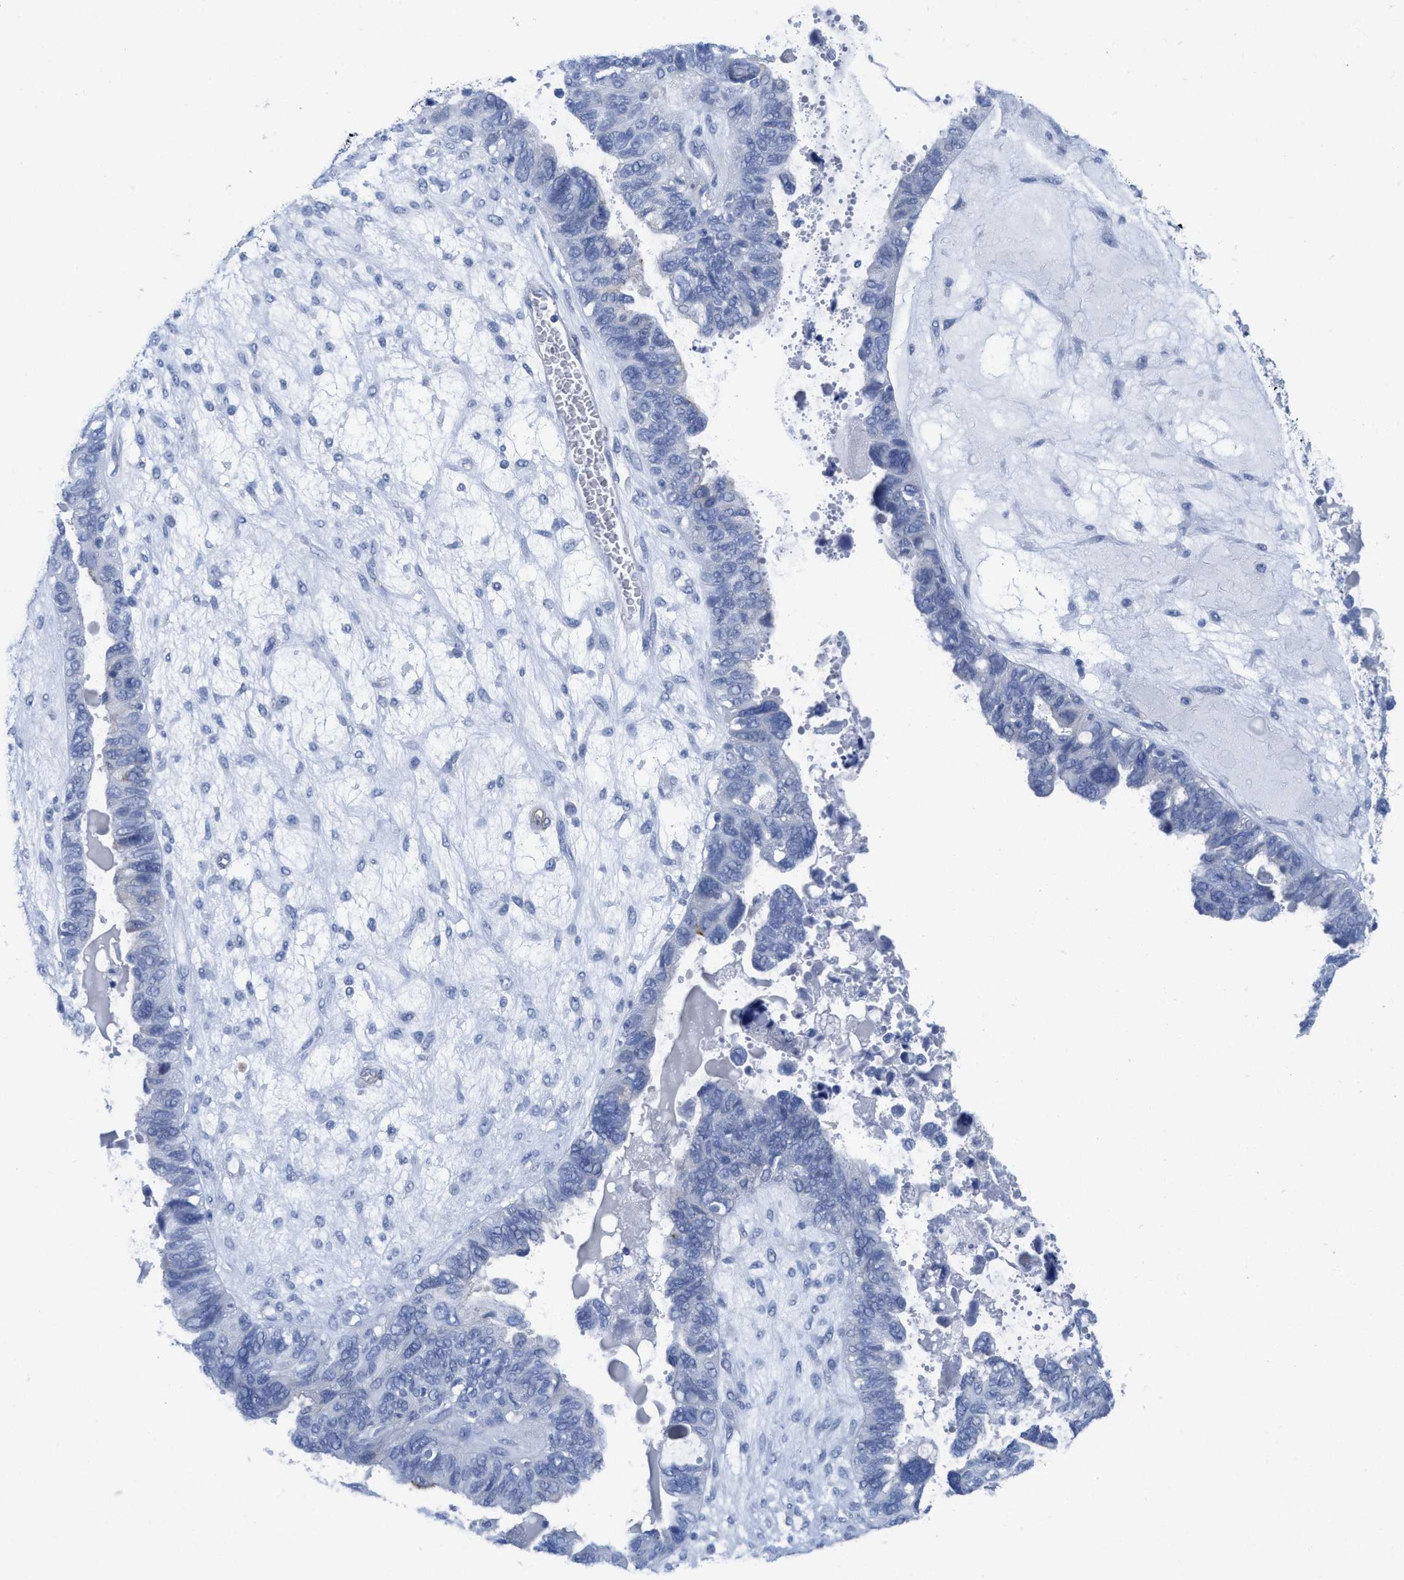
{"staining": {"intensity": "negative", "quantity": "none", "location": "none"}, "tissue": "ovarian cancer", "cell_type": "Tumor cells", "image_type": "cancer", "snomed": [{"axis": "morphology", "description": "Cystadenocarcinoma, serous, NOS"}, {"axis": "topography", "description": "Ovary"}], "caption": "Immunohistochemistry (IHC) histopathology image of ovarian cancer (serous cystadenocarcinoma) stained for a protein (brown), which demonstrates no positivity in tumor cells.", "gene": "TUB", "patient": {"sex": "female", "age": 79}}